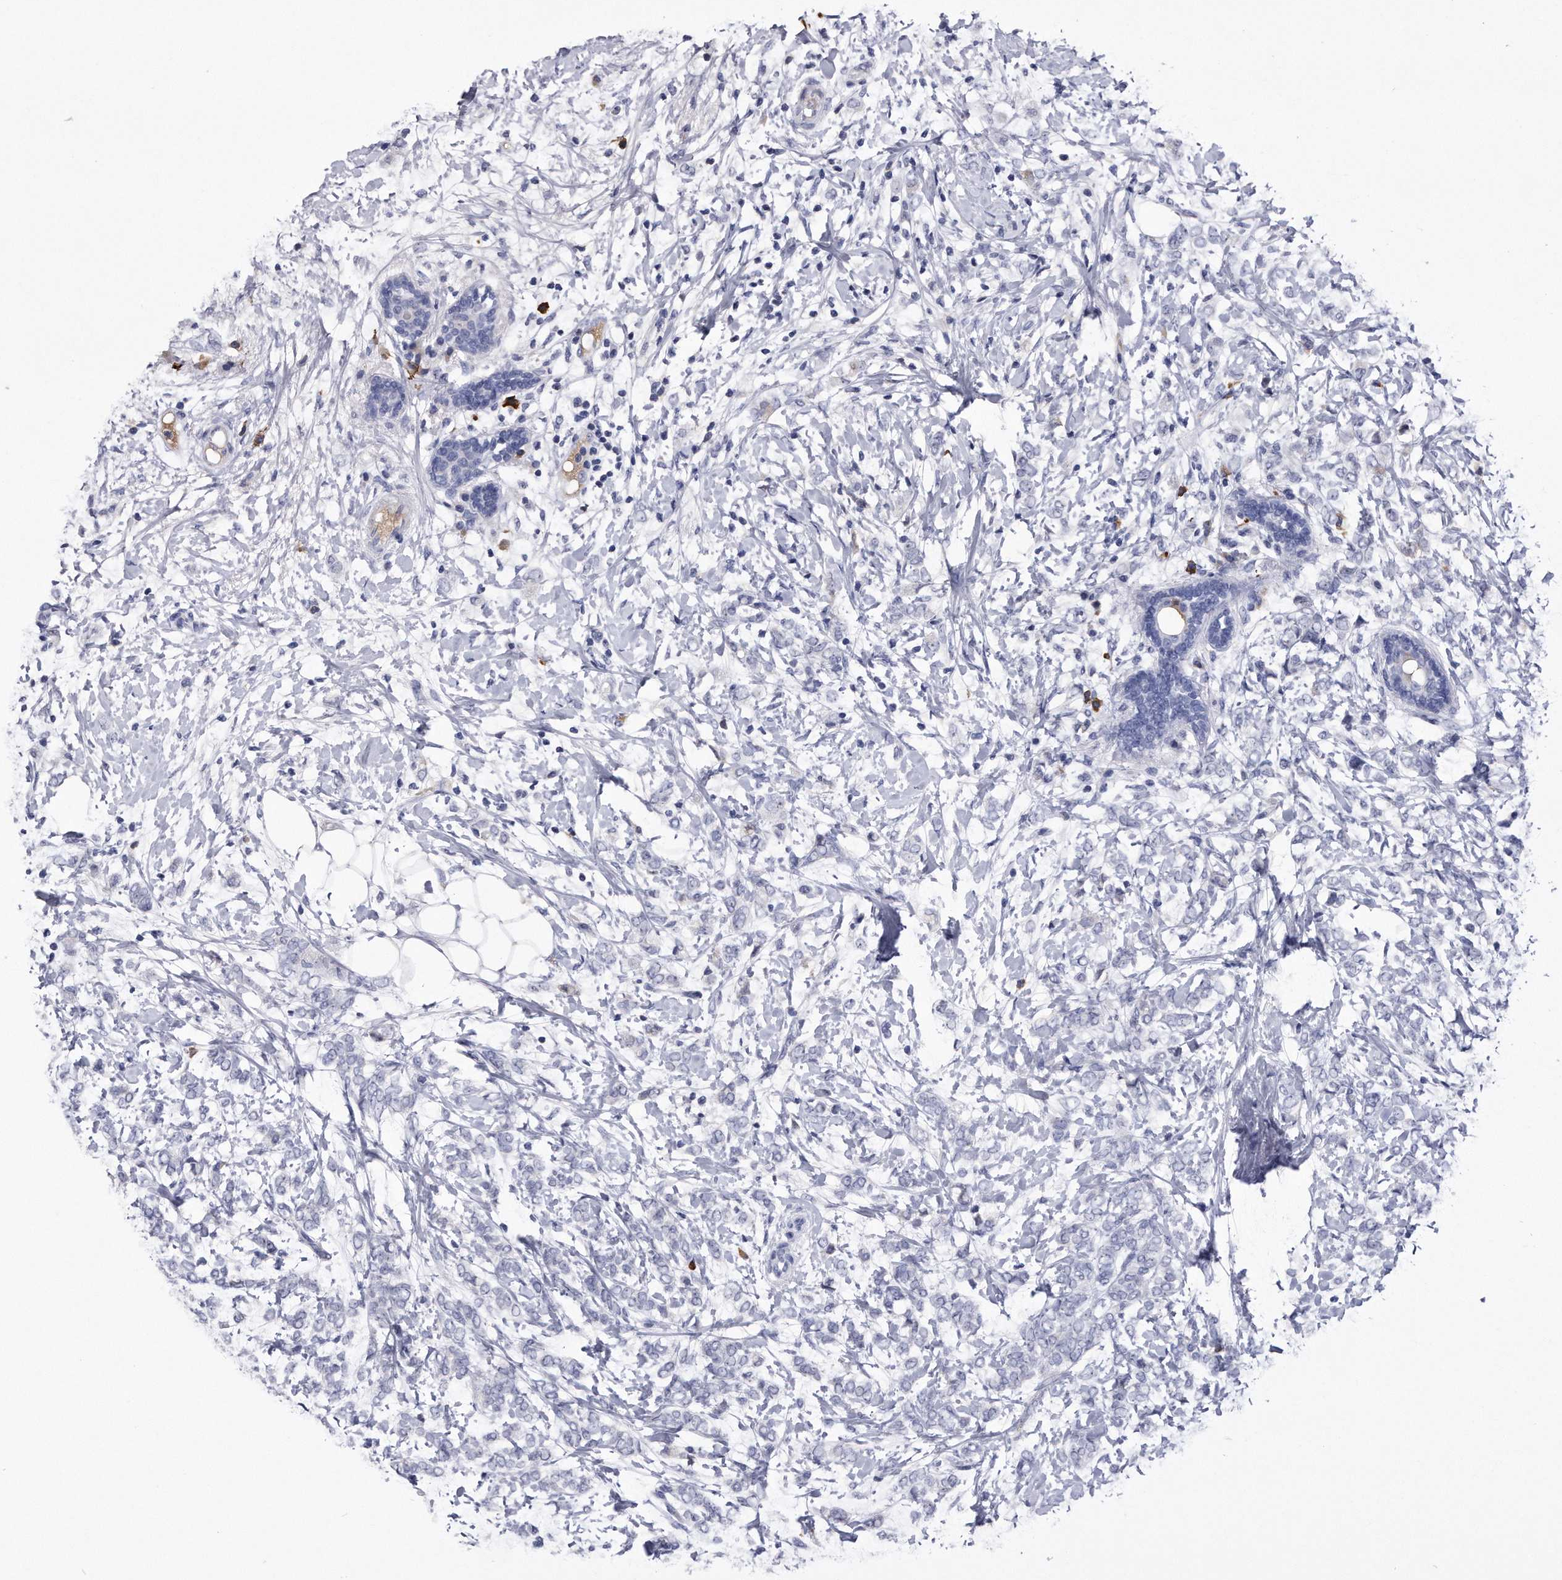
{"staining": {"intensity": "negative", "quantity": "none", "location": "none"}, "tissue": "breast cancer", "cell_type": "Tumor cells", "image_type": "cancer", "snomed": [{"axis": "morphology", "description": "Normal tissue, NOS"}, {"axis": "morphology", "description": "Lobular carcinoma"}, {"axis": "topography", "description": "Breast"}], "caption": "IHC of human breast lobular carcinoma reveals no staining in tumor cells. (DAB (3,3'-diaminobenzidine) IHC, high magnification).", "gene": "KCTD8", "patient": {"sex": "female", "age": 47}}